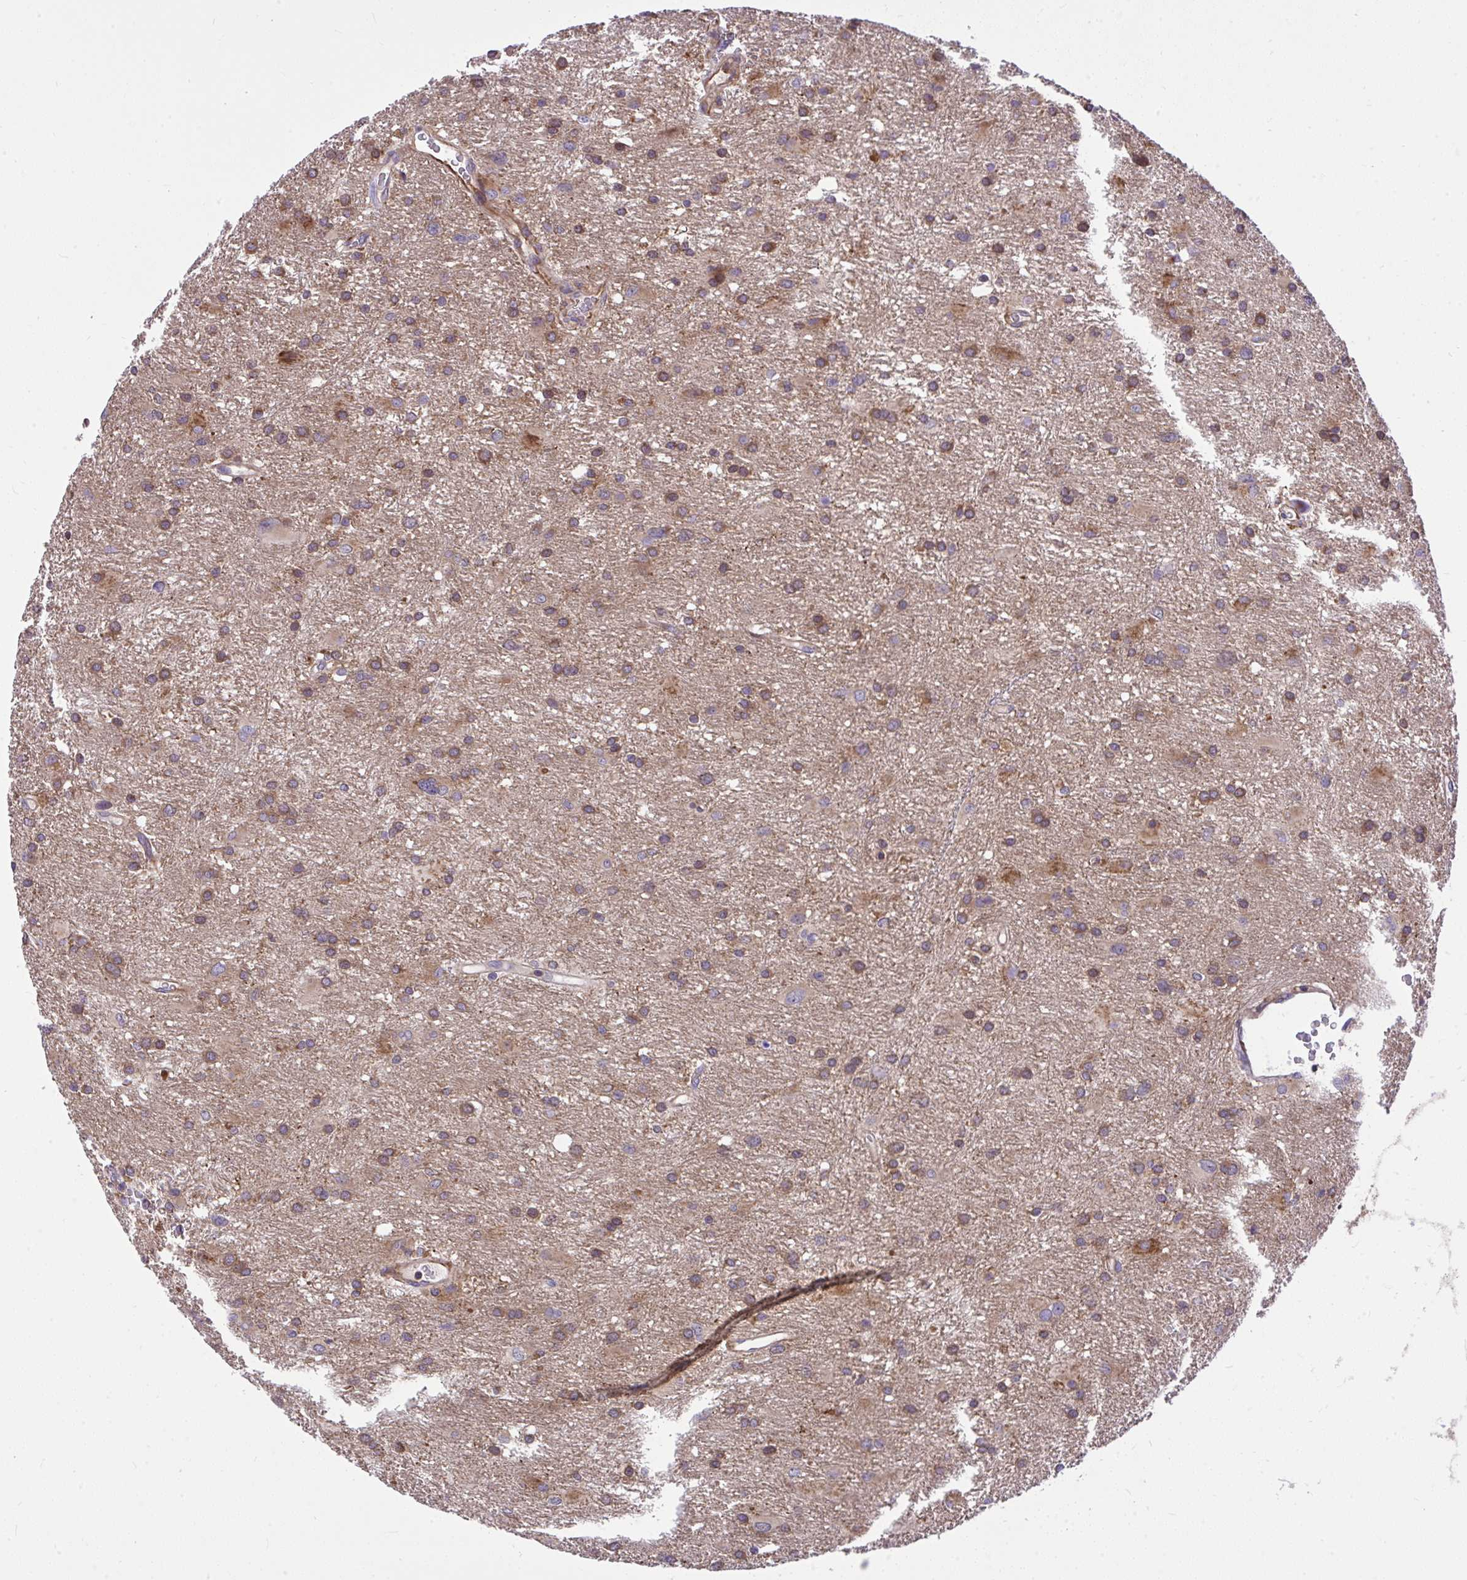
{"staining": {"intensity": "weak", "quantity": ">75%", "location": "cytoplasmic/membranous"}, "tissue": "glioma", "cell_type": "Tumor cells", "image_type": "cancer", "snomed": [{"axis": "morphology", "description": "Glioma, malignant, High grade"}, {"axis": "topography", "description": "Brain"}], "caption": "Immunohistochemistry (IHC) micrograph of neoplastic tissue: glioma stained using immunohistochemistry shows low levels of weak protein expression localized specifically in the cytoplasmic/membranous of tumor cells, appearing as a cytoplasmic/membranous brown color.", "gene": "PAIP2", "patient": {"sex": "male", "age": 53}}